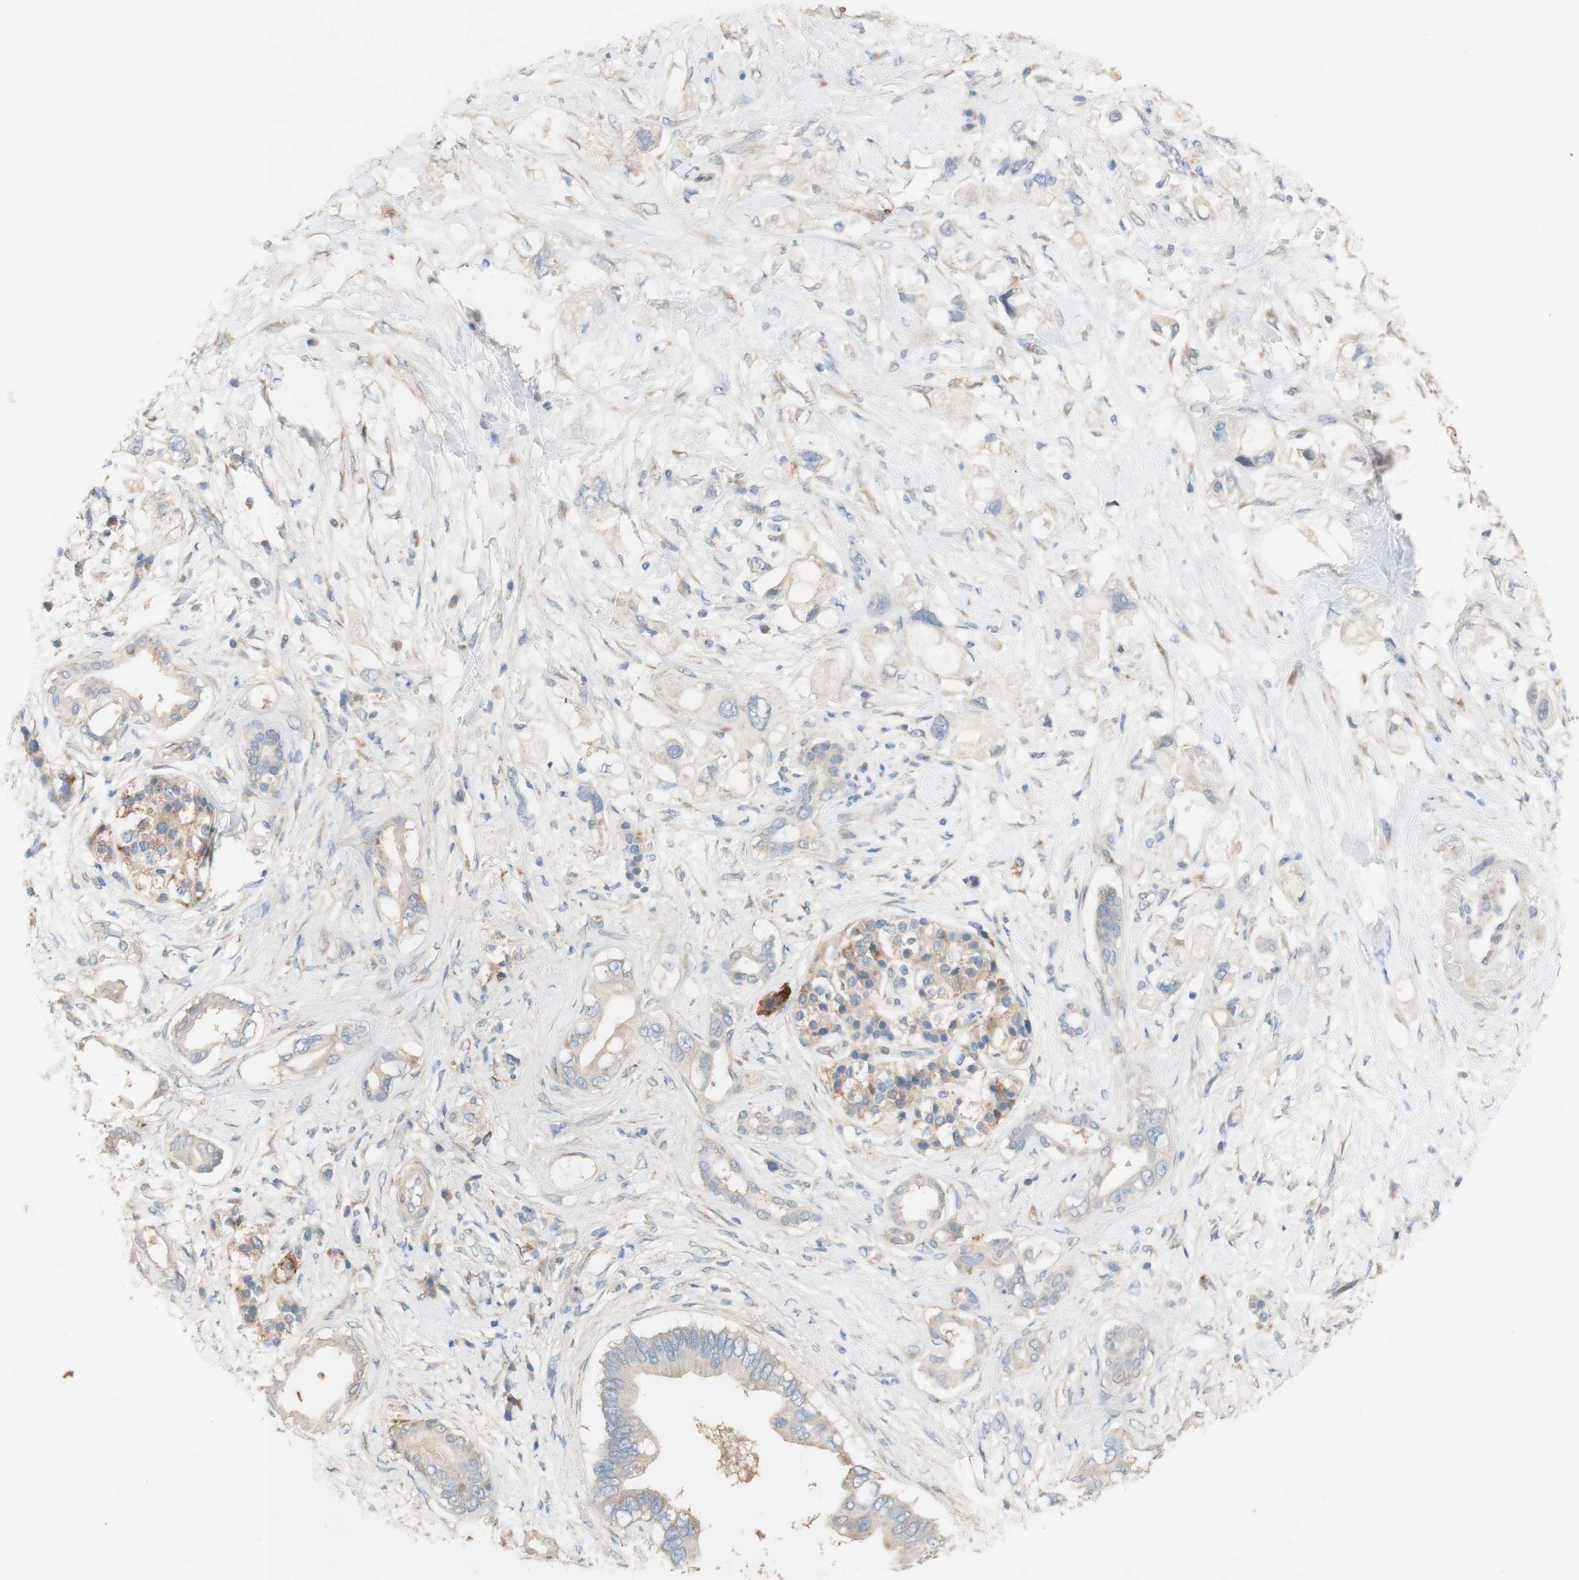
{"staining": {"intensity": "weak", "quantity": "25%-75%", "location": "cytoplasmic/membranous"}, "tissue": "pancreatic cancer", "cell_type": "Tumor cells", "image_type": "cancer", "snomed": [{"axis": "morphology", "description": "Adenocarcinoma, NOS"}, {"axis": "topography", "description": "Pancreas"}], "caption": "Brown immunohistochemical staining in adenocarcinoma (pancreatic) demonstrates weak cytoplasmic/membranous positivity in about 25%-75% of tumor cells.", "gene": "DKK3", "patient": {"sex": "female", "age": 56}}